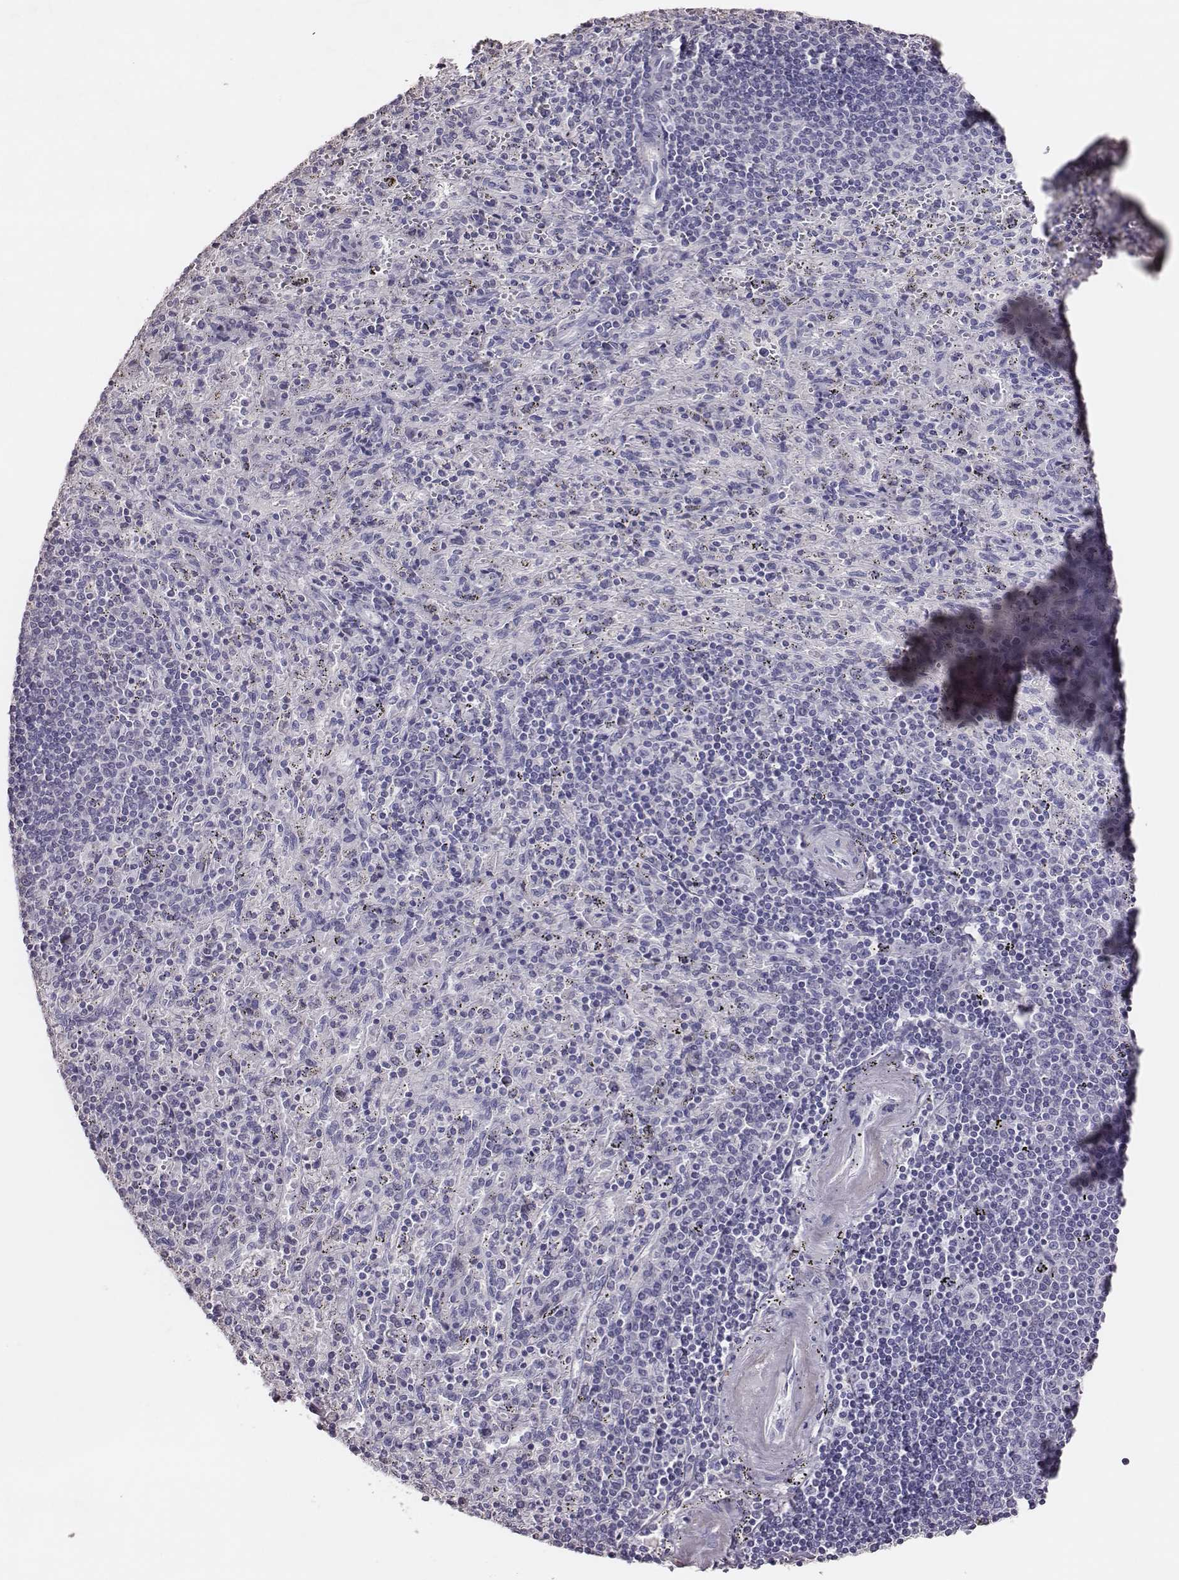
{"staining": {"intensity": "strong", "quantity": "<25%", "location": "cytoplasmic/membranous"}, "tissue": "spleen", "cell_type": "Cells in red pulp", "image_type": "normal", "snomed": [{"axis": "morphology", "description": "Normal tissue, NOS"}, {"axis": "topography", "description": "Spleen"}], "caption": "Immunohistochemical staining of normal spleen reveals medium levels of strong cytoplasmic/membranous staining in about <25% of cells in red pulp. (Stains: DAB in brown, nuclei in blue, Microscopy: brightfield microscopy at high magnification).", "gene": "P2RY10", "patient": {"sex": "male", "age": 57}}